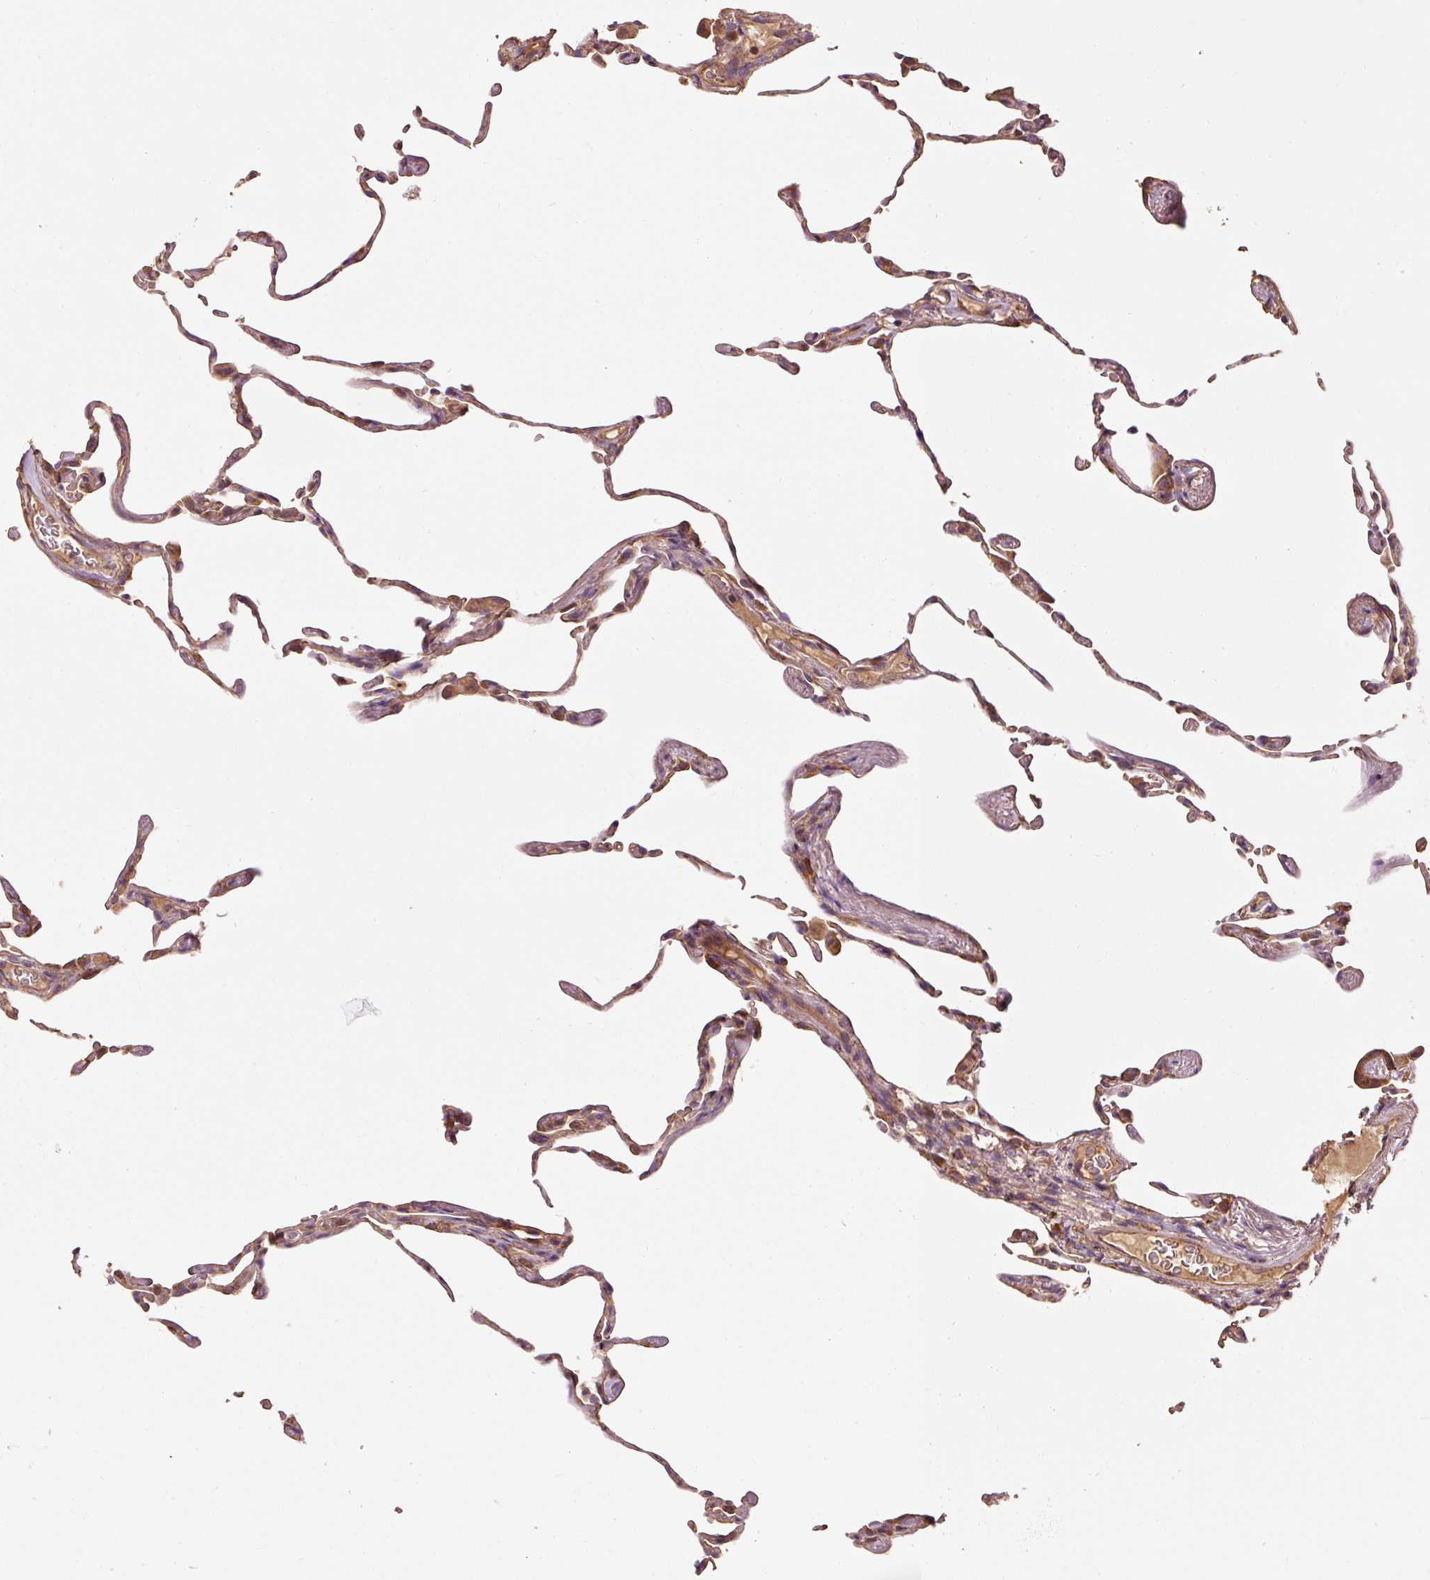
{"staining": {"intensity": "moderate", "quantity": ">75%", "location": "cytoplasmic/membranous"}, "tissue": "lung", "cell_type": "Alveolar cells", "image_type": "normal", "snomed": [{"axis": "morphology", "description": "Normal tissue, NOS"}, {"axis": "topography", "description": "Lung"}], "caption": "Immunohistochemical staining of unremarkable lung displays medium levels of moderate cytoplasmic/membranous staining in about >75% of alveolar cells.", "gene": "EFHC1", "patient": {"sex": "female", "age": 57}}